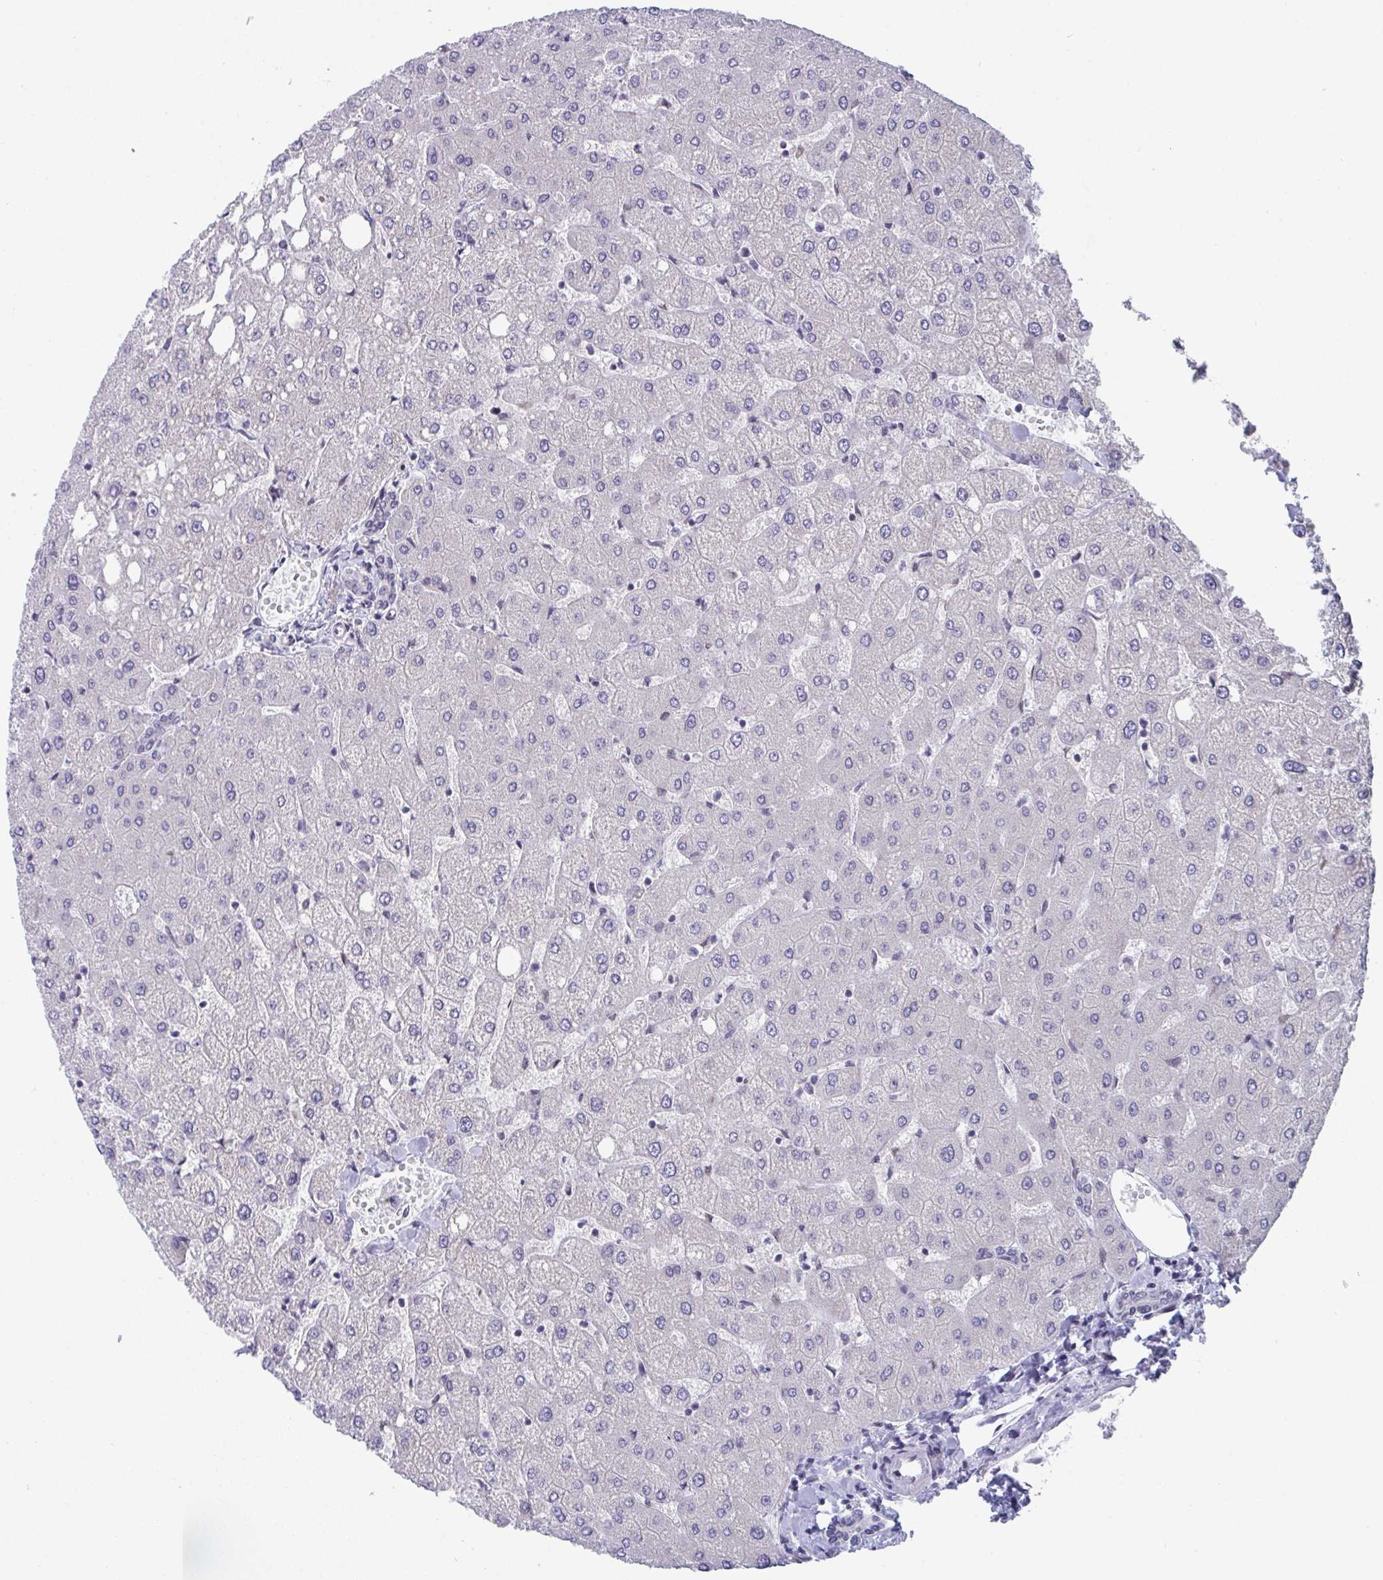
{"staining": {"intensity": "negative", "quantity": "none", "location": "none"}, "tissue": "liver", "cell_type": "Cholangiocytes", "image_type": "normal", "snomed": [{"axis": "morphology", "description": "Normal tissue, NOS"}, {"axis": "topography", "description": "Liver"}], "caption": "Image shows no protein staining in cholangiocytes of normal liver. The staining is performed using DAB brown chromogen with nuclei counter-stained in using hematoxylin.", "gene": "BMAL2", "patient": {"sex": "female", "age": 54}}